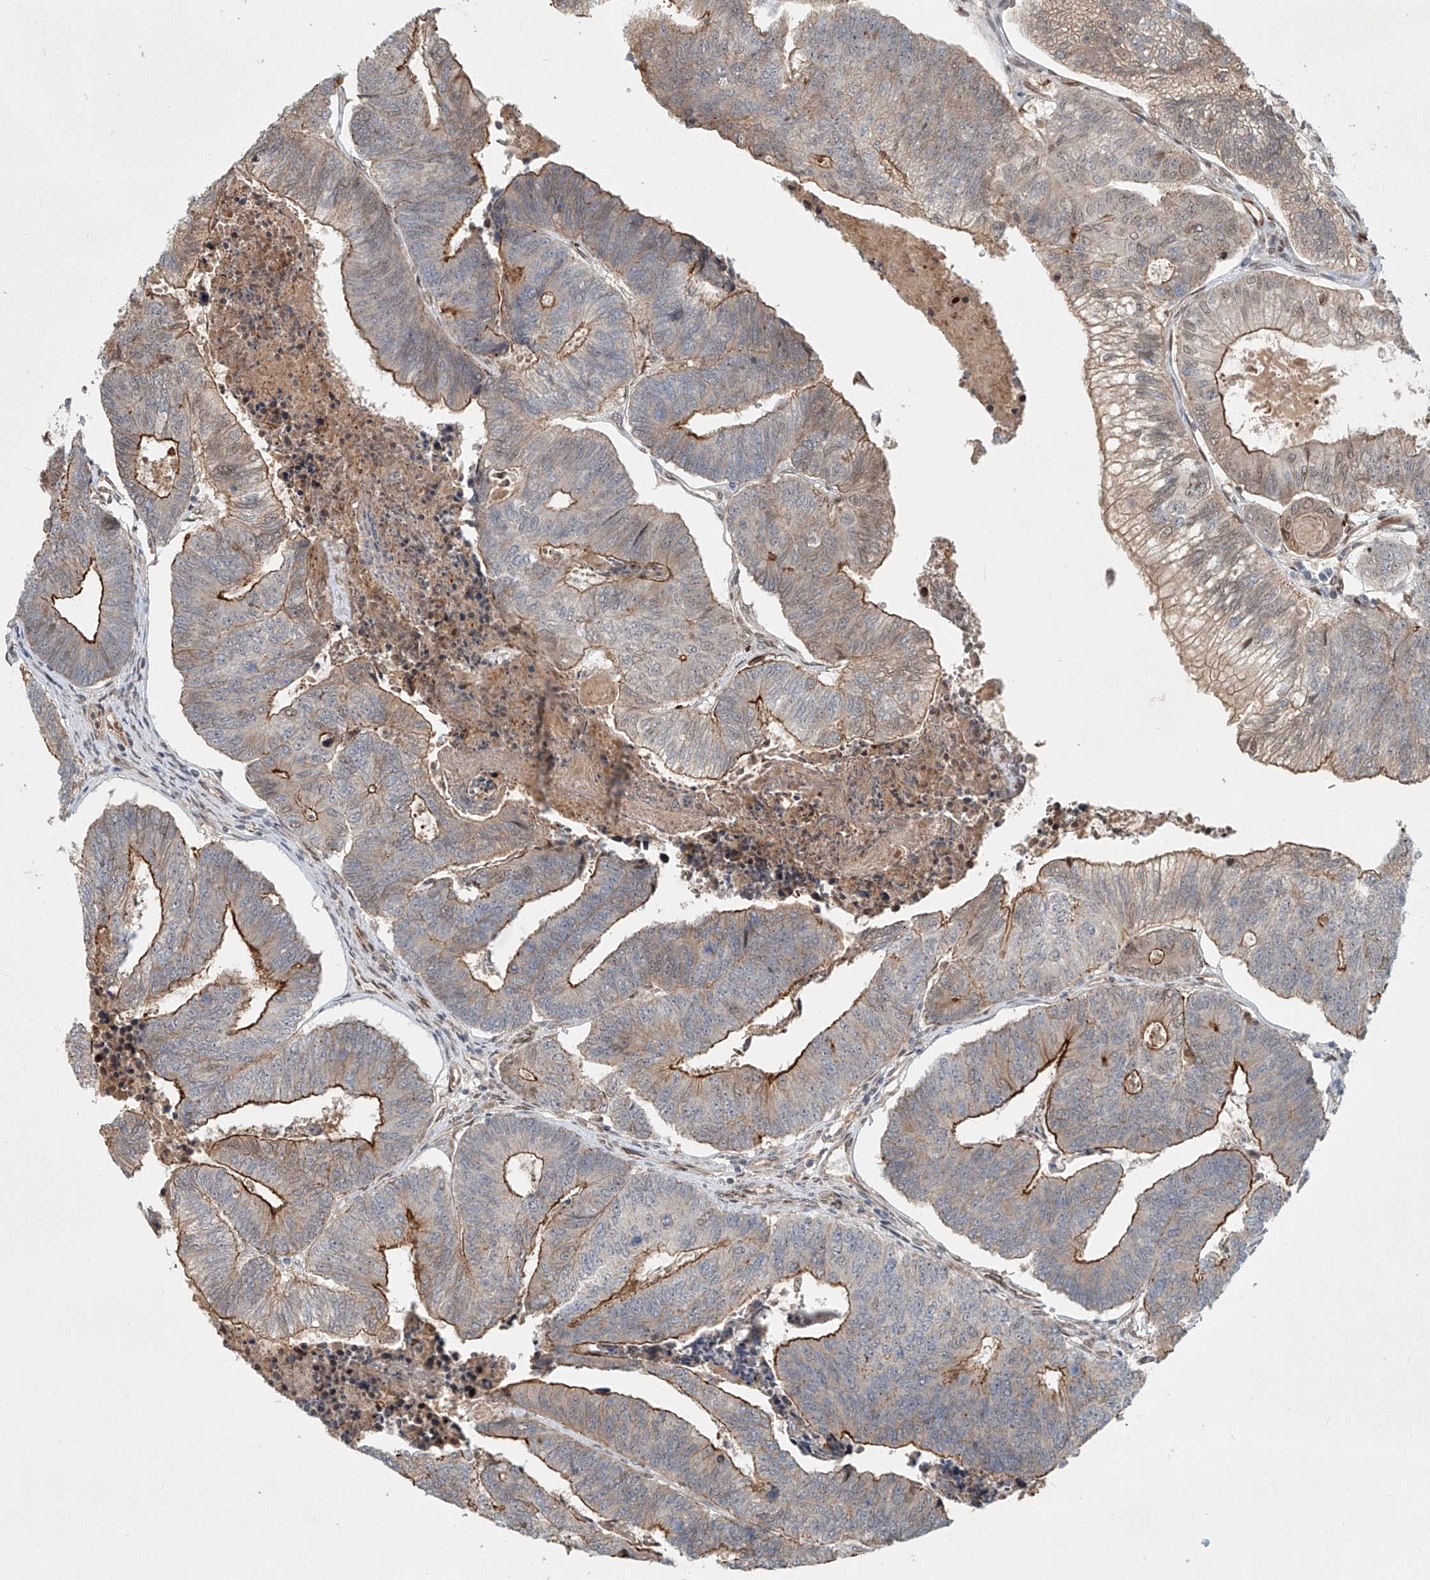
{"staining": {"intensity": "moderate", "quantity": "25%-75%", "location": "cytoplasmic/membranous"}, "tissue": "colorectal cancer", "cell_type": "Tumor cells", "image_type": "cancer", "snomed": [{"axis": "morphology", "description": "Adenocarcinoma, NOS"}, {"axis": "topography", "description": "Colon"}], "caption": "A medium amount of moderate cytoplasmic/membranous staining is present in approximately 25%-75% of tumor cells in colorectal cancer (adenocarcinoma) tissue. (DAB IHC, brown staining for protein, blue staining for nuclei).", "gene": "SASH1", "patient": {"sex": "female", "age": 67}}